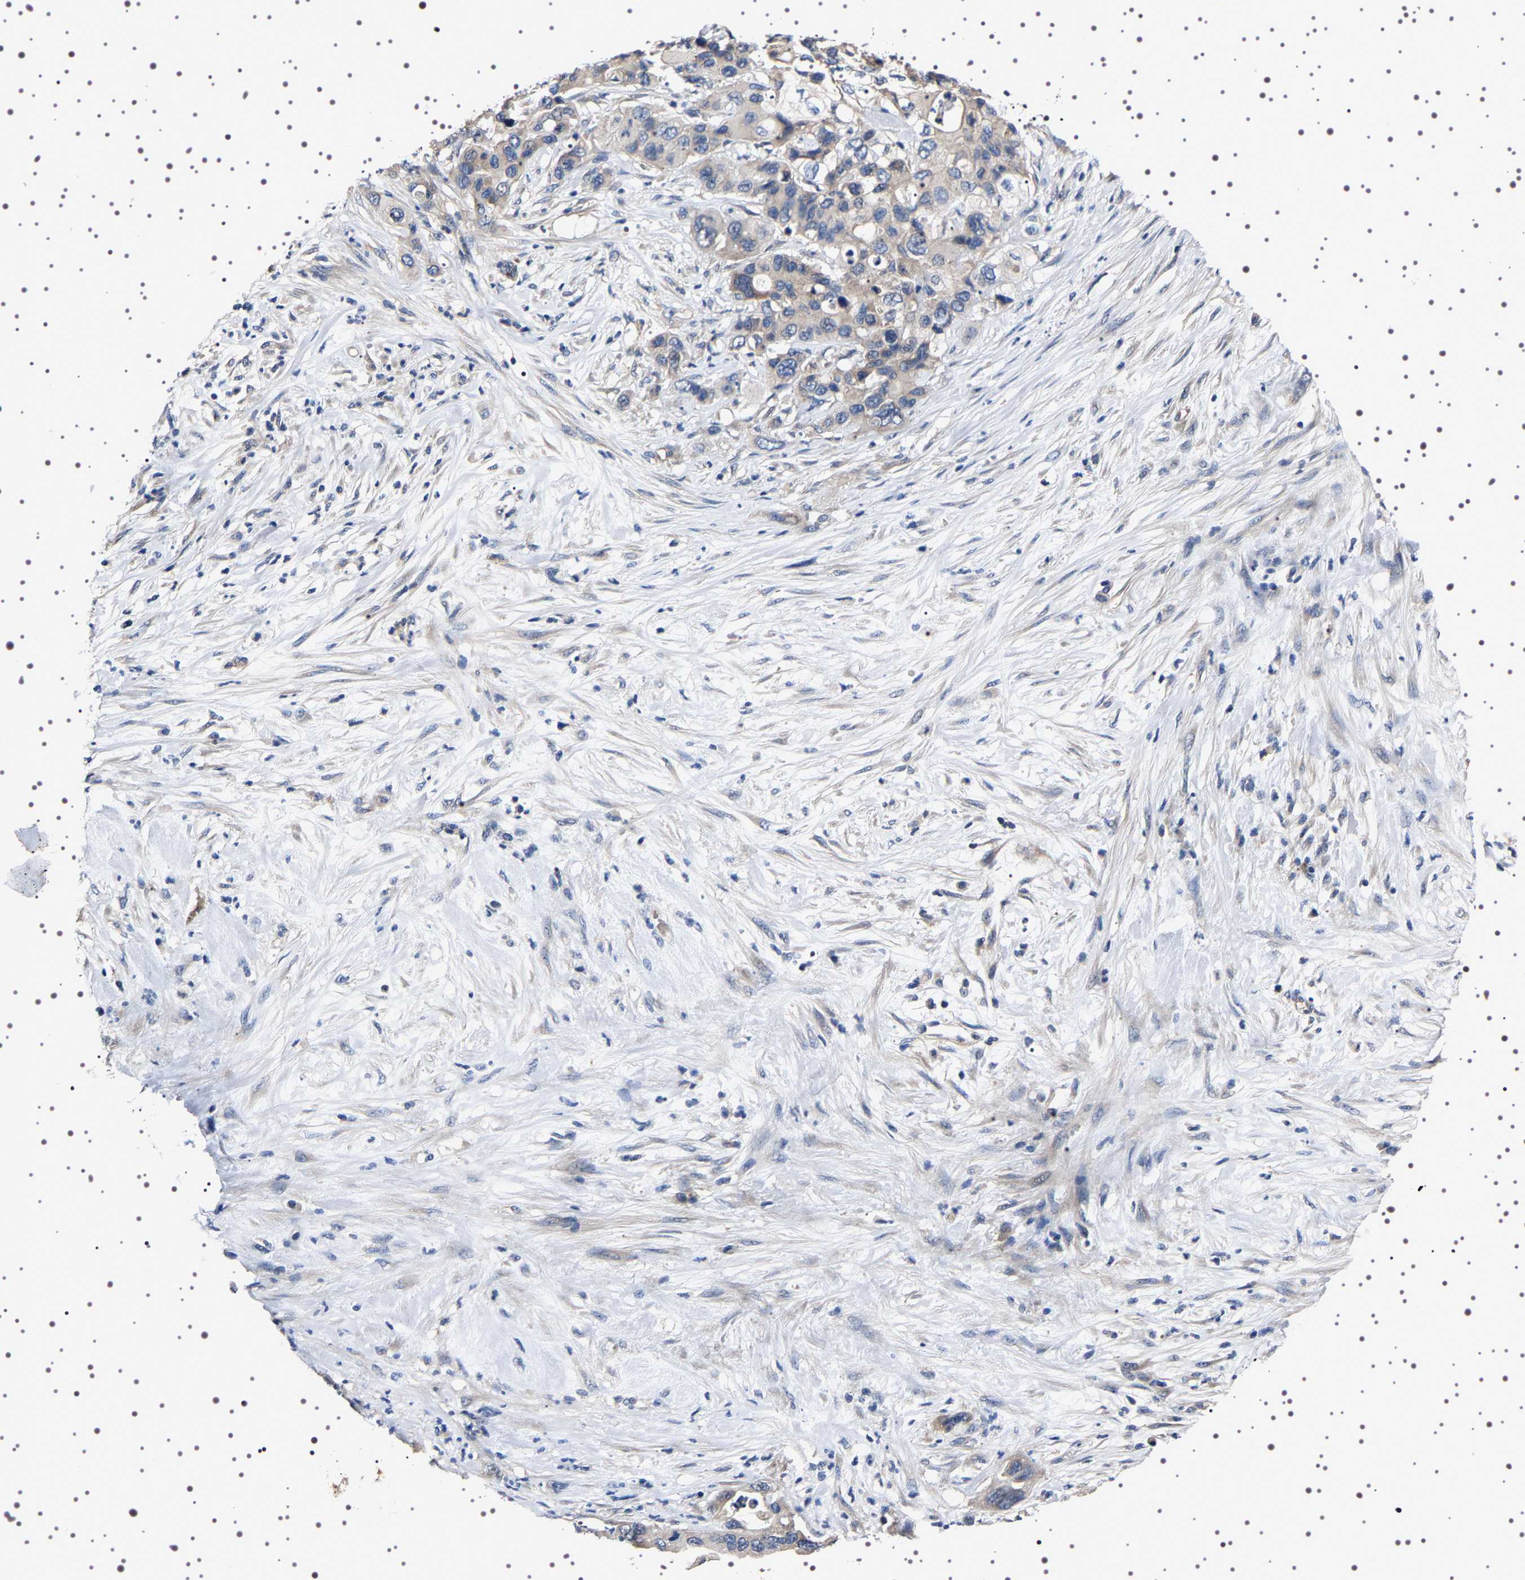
{"staining": {"intensity": "weak", "quantity": "<25%", "location": "cytoplasmic/membranous"}, "tissue": "pancreatic cancer", "cell_type": "Tumor cells", "image_type": "cancer", "snomed": [{"axis": "morphology", "description": "Adenocarcinoma, NOS"}, {"axis": "topography", "description": "Pancreas"}], "caption": "Human pancreatic cancer stained for a protein using IHC exhibits no staining in tumor cells.", "gene": "TARBP1", "patient": {"sex": "female", "age": 71}}